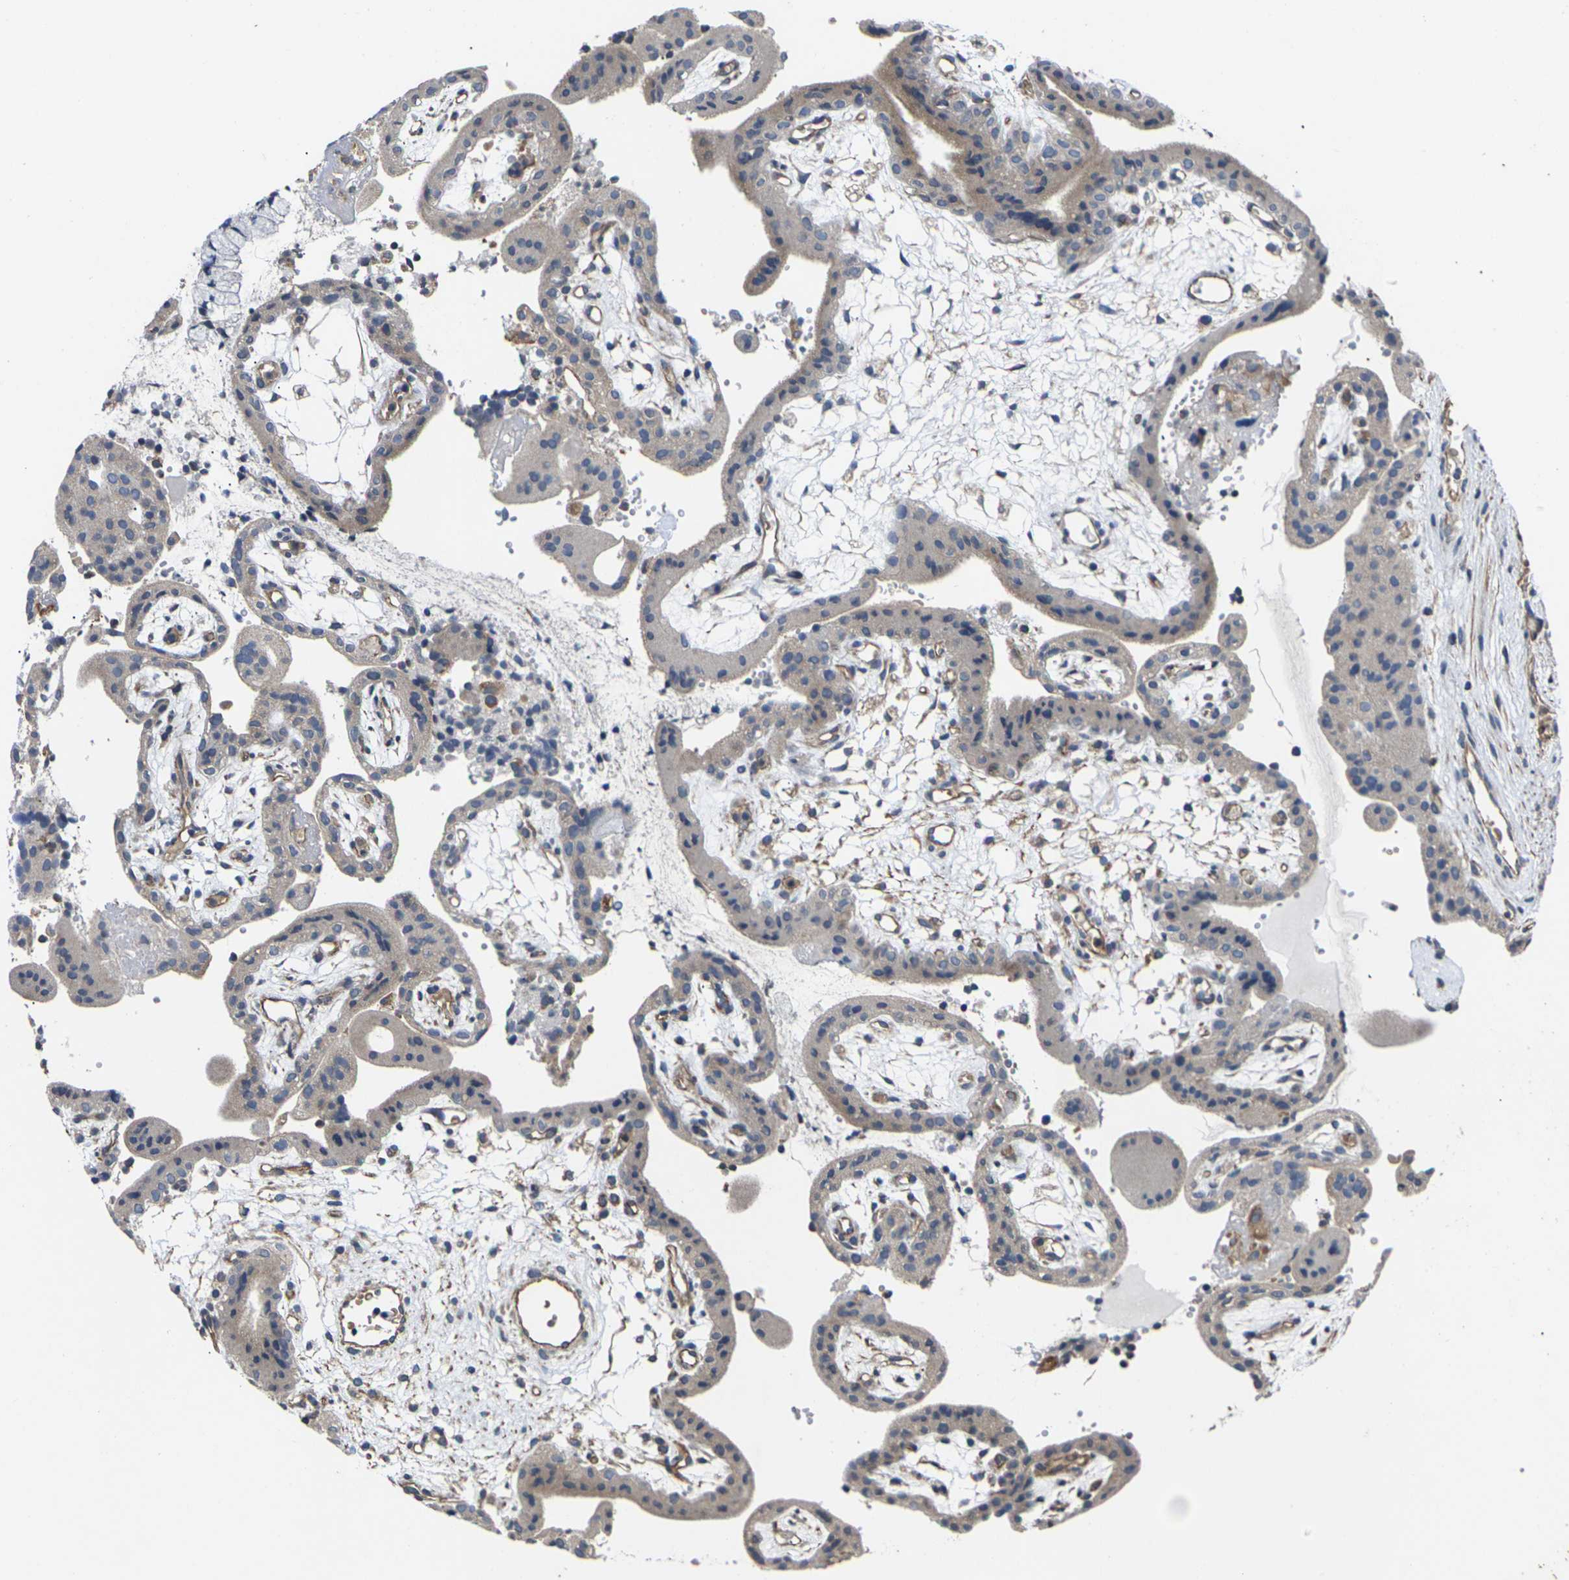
{"staining": {"intensity": "negative", "quantity": "none", "location": "none"}, "tissue": "placenta", "cell_type": "Decidual cells", "image_type": "normal", "snomed": [{"axis": "morphology", "description": "Normal tissue, NOS"}, {"axis": "topography", "description": "Placenta"}], "caption": "A high-resolution micrograph shows IHC staining of benign placenta, which displays no significant expression in decidual cells.", "gene": "DKK2", "patient": {"sex": "female", "age": 18}}